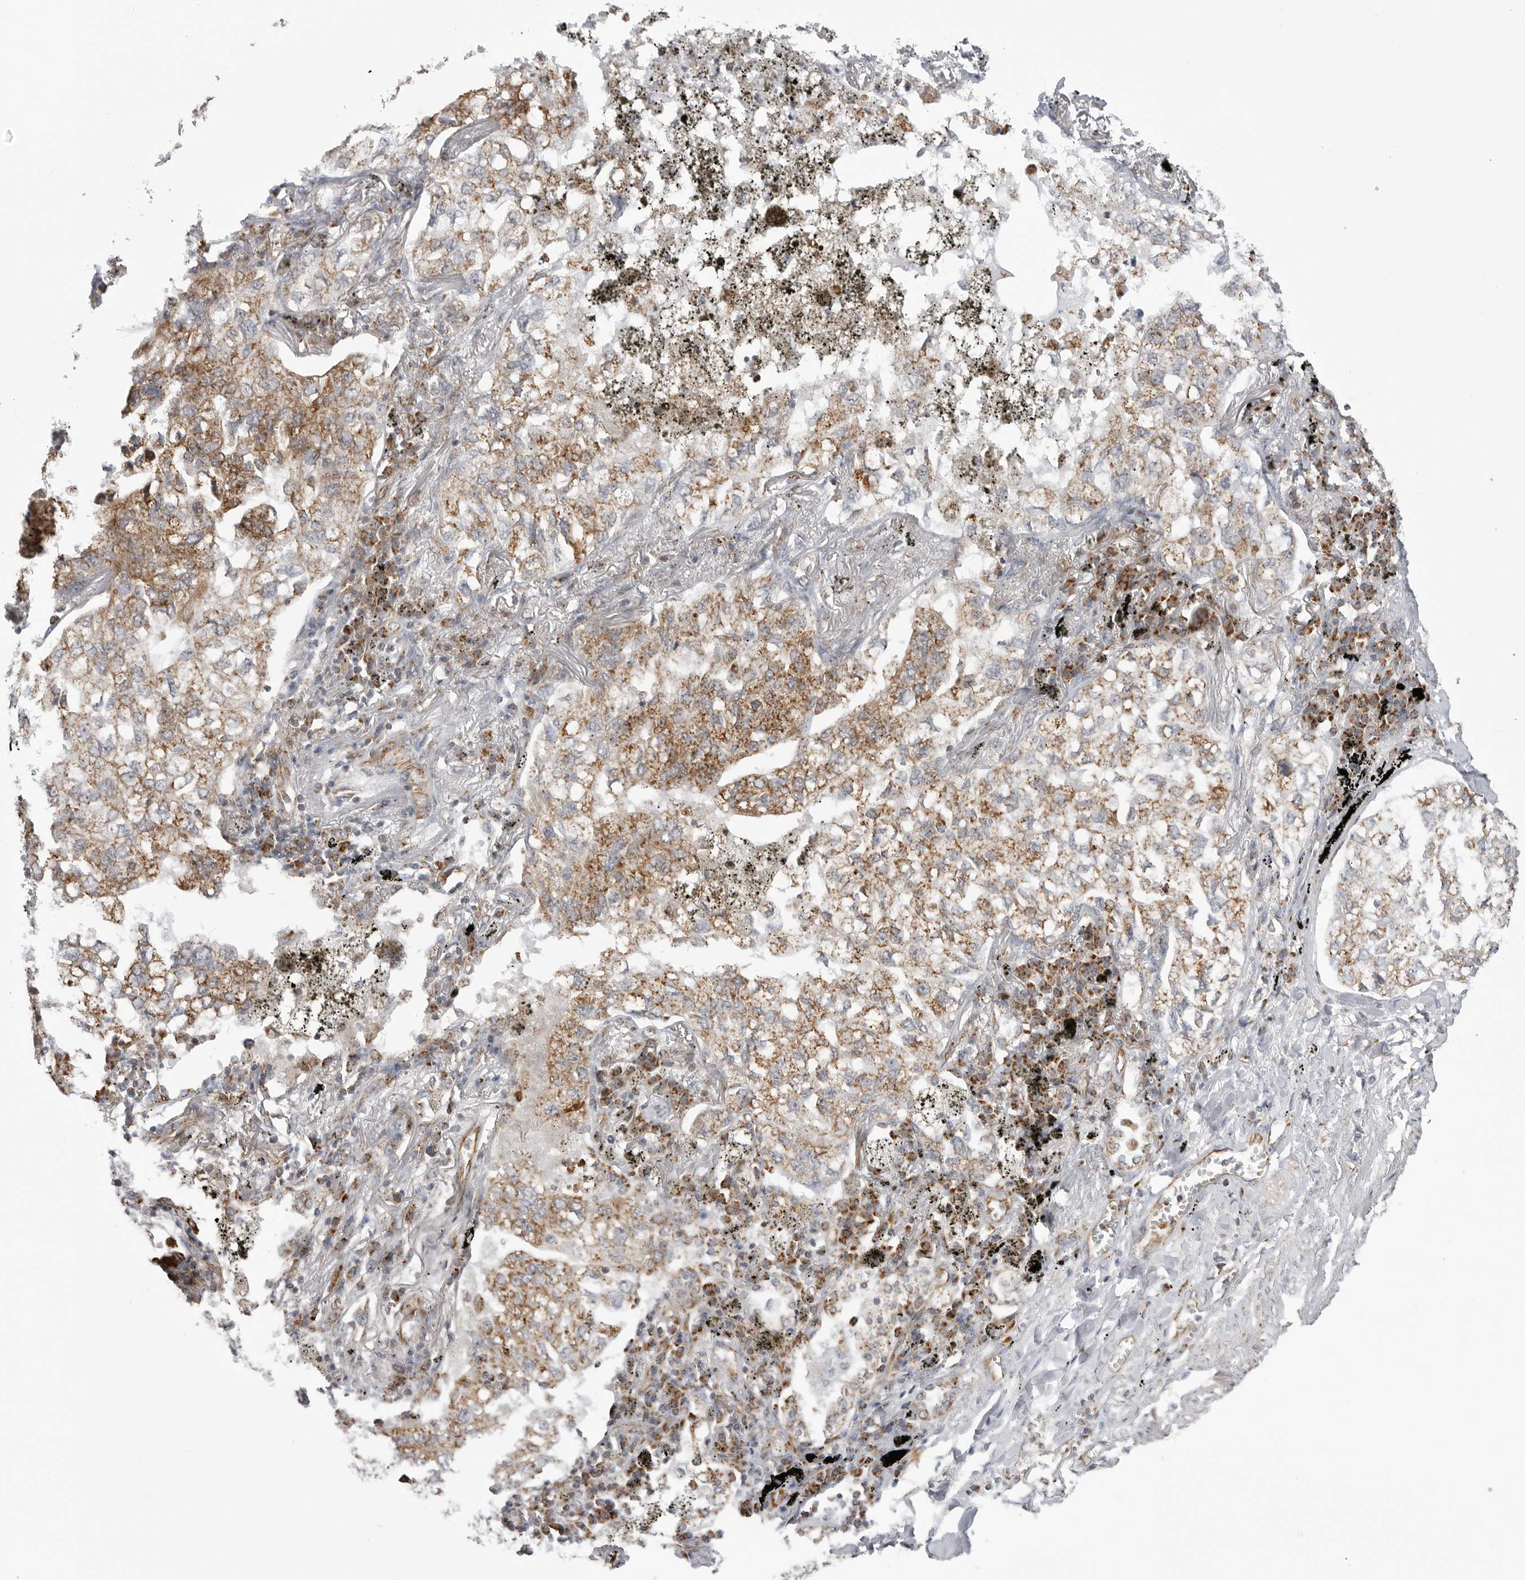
{"staining": {"intensity": "moderate", "quantity": ">75%", "location": "cytoplasmic/membranous"}, "tissue": "lung cancer", "cell_type": "Tumor cells", "image_type": "cancer", "snomed": [{"axis": "morphology", "description": "Adenocarcinoma, NOS"}, {"axis": "topography", "description": "Lung"}], "caption": "Protein staining demonstrates moderate cytoplasmic/membranous positivity in approximately >75% of tumor cells in lung cancer (adenocarcinoma).", "gene": "FH", "patient": {"sex": "male", "age": 65}}